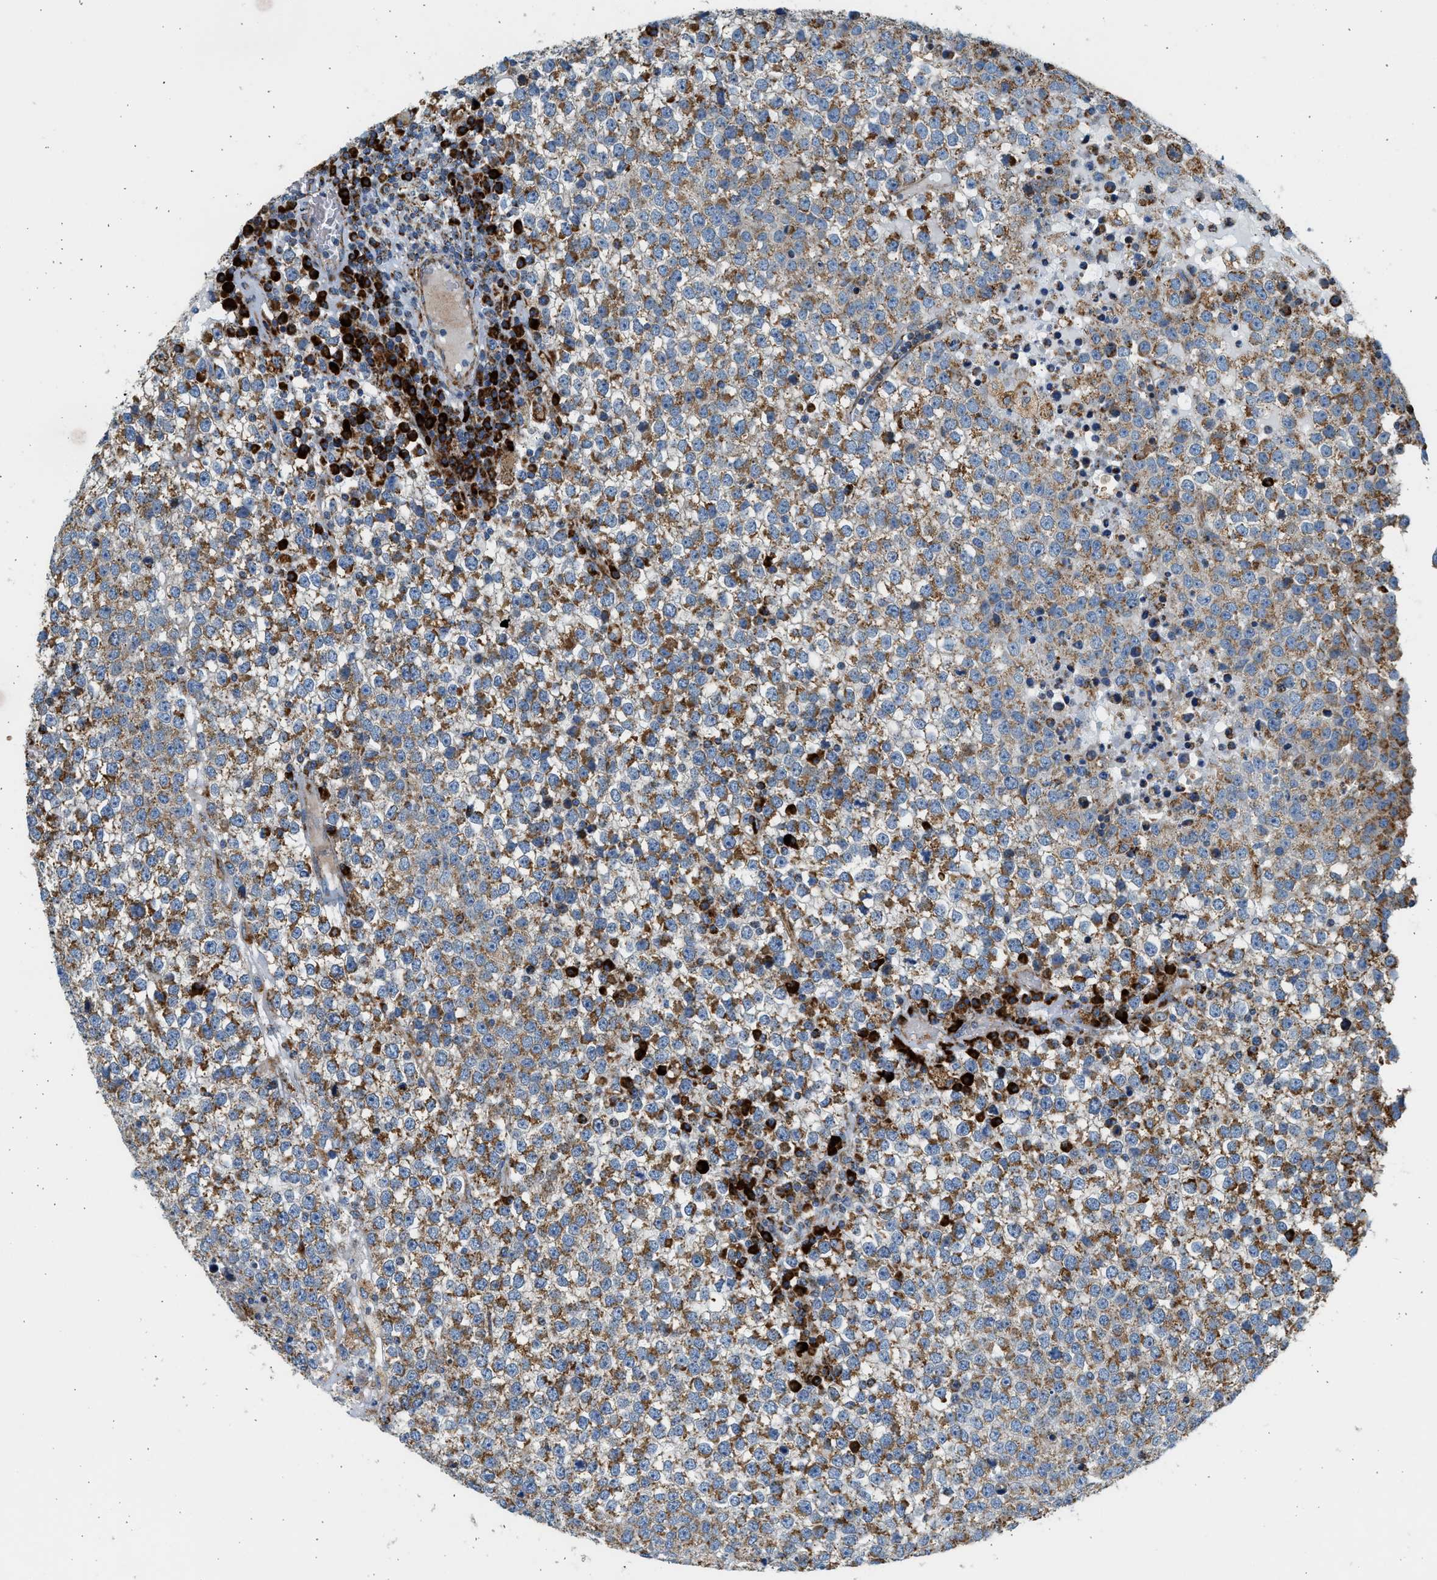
{"staining": {"intensity": "moderate", "quantity": ">75%", "location": "cytoplasmic/membranous"}, "tissue": "testis cancer", "cell_type": "Tumor cells", "image_type": "cancer", "snomed": [{"axis": "morphology", "description": "Seminoma, NOS"}, {"axis": "topography", "description": "Testis"}], "caption": "Immunohistochemical staining of testis cancer displays medium levels of moderate cytoplasmic/membranous expression in approximately >75% of tumor cells.", "gene": "KCNMB3", "patient": {"sex": "male", "age": 65}}